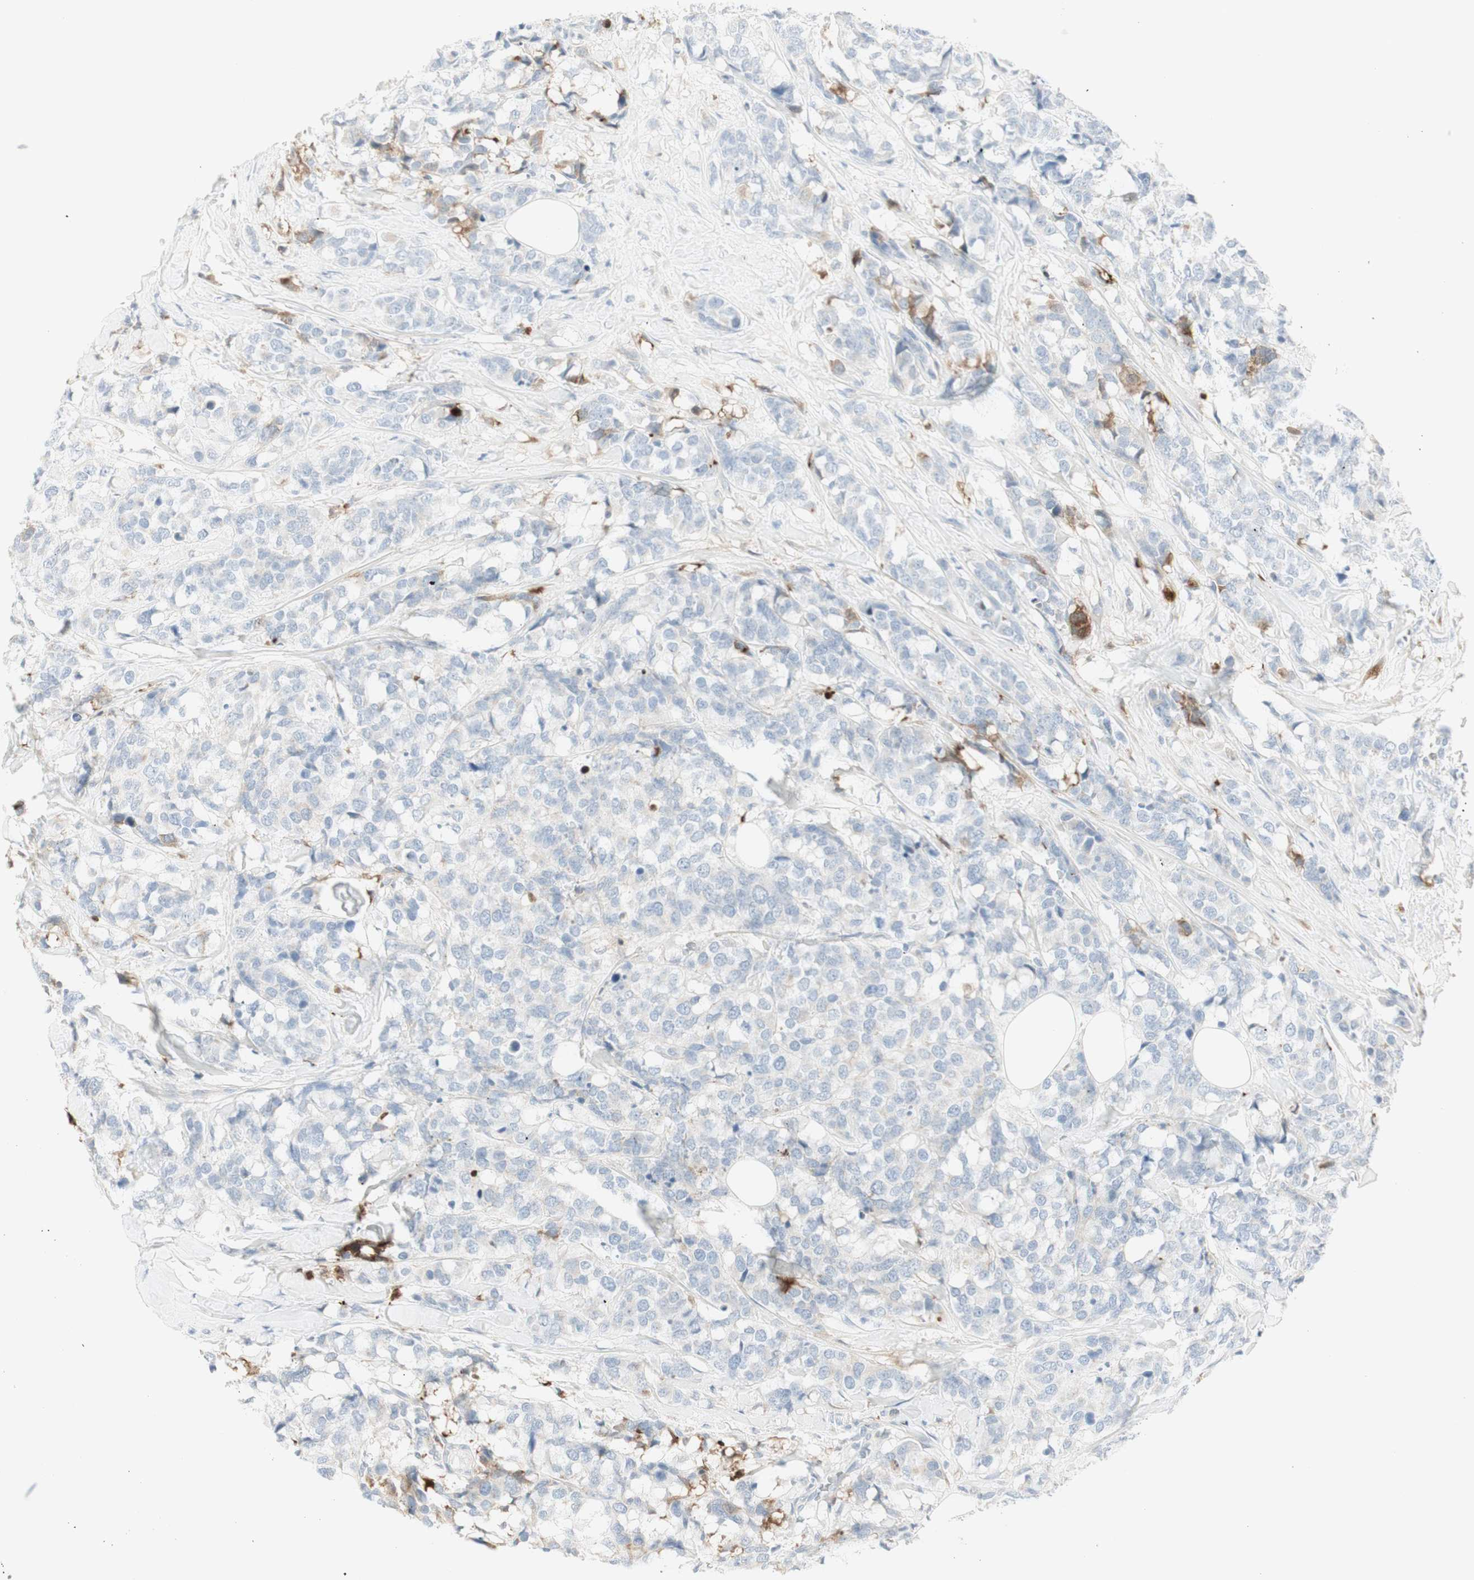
{"staining": {"intensity": "moderate", "quantity": "<25%", "location": "cytoplasmic/membranous"}, "tissue": "breast cancer", "cell_type": "Tumor cells", "image_type": "cancer", "snomed": [{"axis": "morphology", "description": "Lobular carcinoma"}, {"axis": "topography", "description": "Breast"}], "caption": "Human lobular carcinoma (breast) stained with a brown dye shows moderate cytoplasmic/membranous positive staining in about <25% of tumor cells.", "gene": "MDK", "patient": {"sex": "female", "age": 59}}